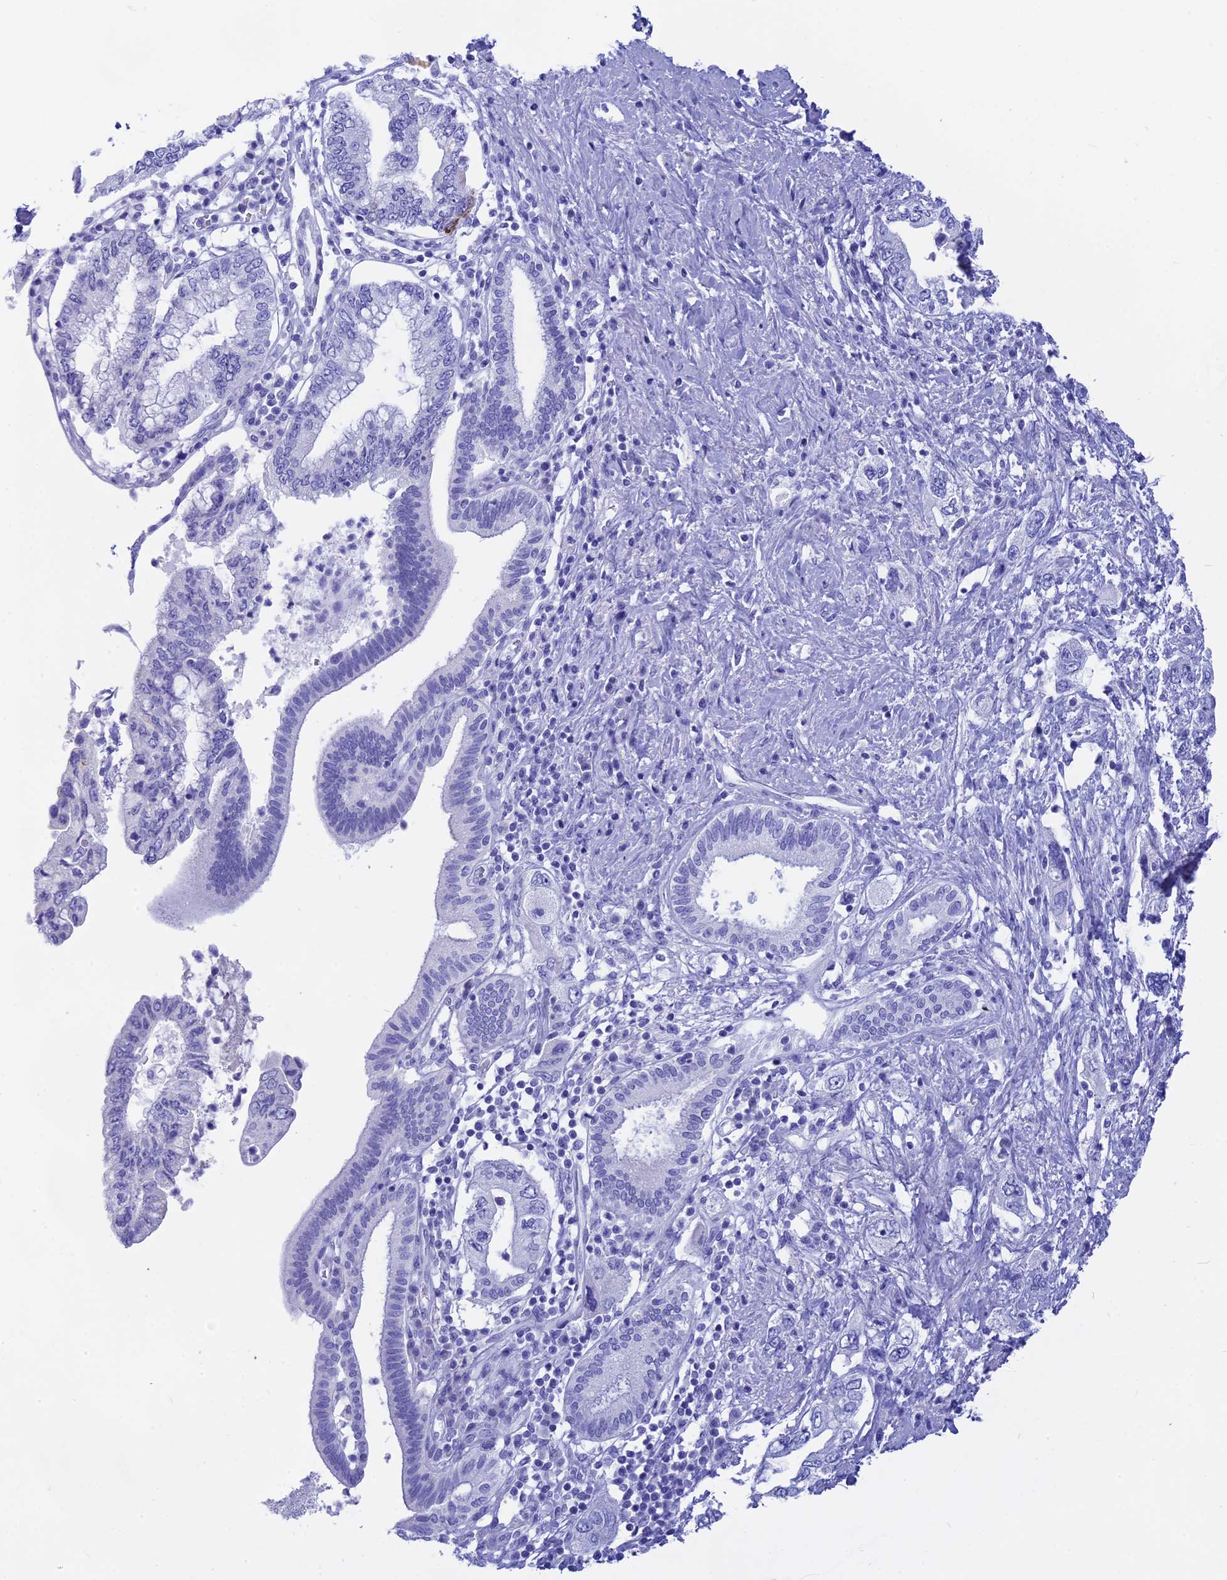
{"staining": {"intensity": "negative", "quantity": "none", "location": "none"}, "tissue": "pancreatic cancer", "cell_type": "Tumor cells", "image_type": "cancer", "snomed": [{"axis": "morphology", "description": "Adenocarcinoma, NOS"}, {"axis": "topography", "description": "Pancreas"}], "caption": "Tumor cells show no significant staining in pancreatic cancer.", "gene": "ISCA1", "patient": {"sex": "female", "age": 73}}